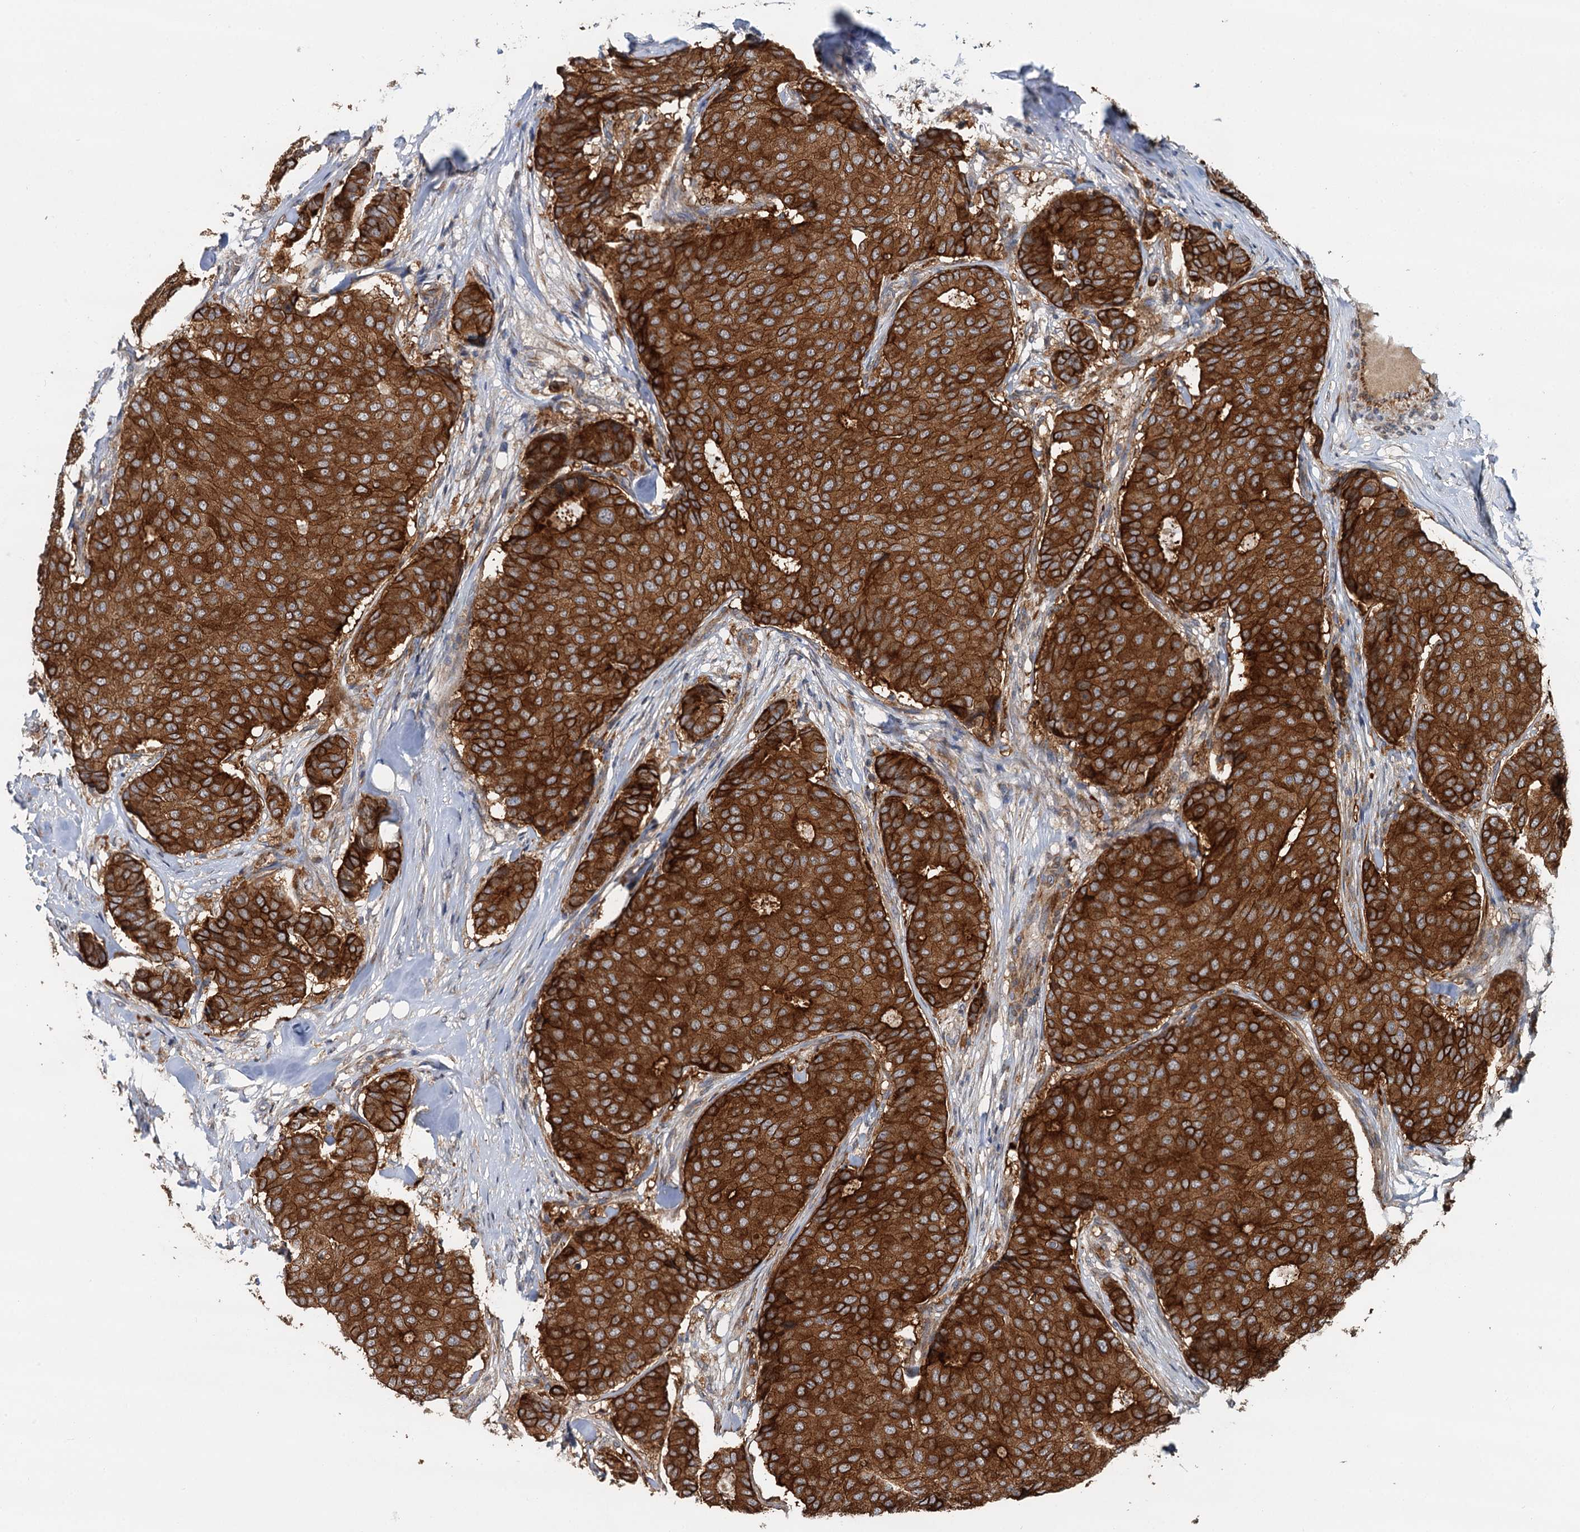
{"staining": {"intensity": "strong", "quantity": ">75%", "location": "cytoplasmic/membranous"}, "tissue": "breast cancer", "cell_type": "Tumor cells", "image_type": "cancer", "snomed": [{"axis": "morphology", "description": "Duct carcinoma"}, {"axis": "topography", "description": "Breast"}], "caption": "Immunohistochemical staining of human breast cancer demonstrates high levels of strong cytoplasmic/membranous protein staining in approximately >75% of tumor cells.", "gene": "LRRK2", "patient": {"sex": "female", "age": 75}}